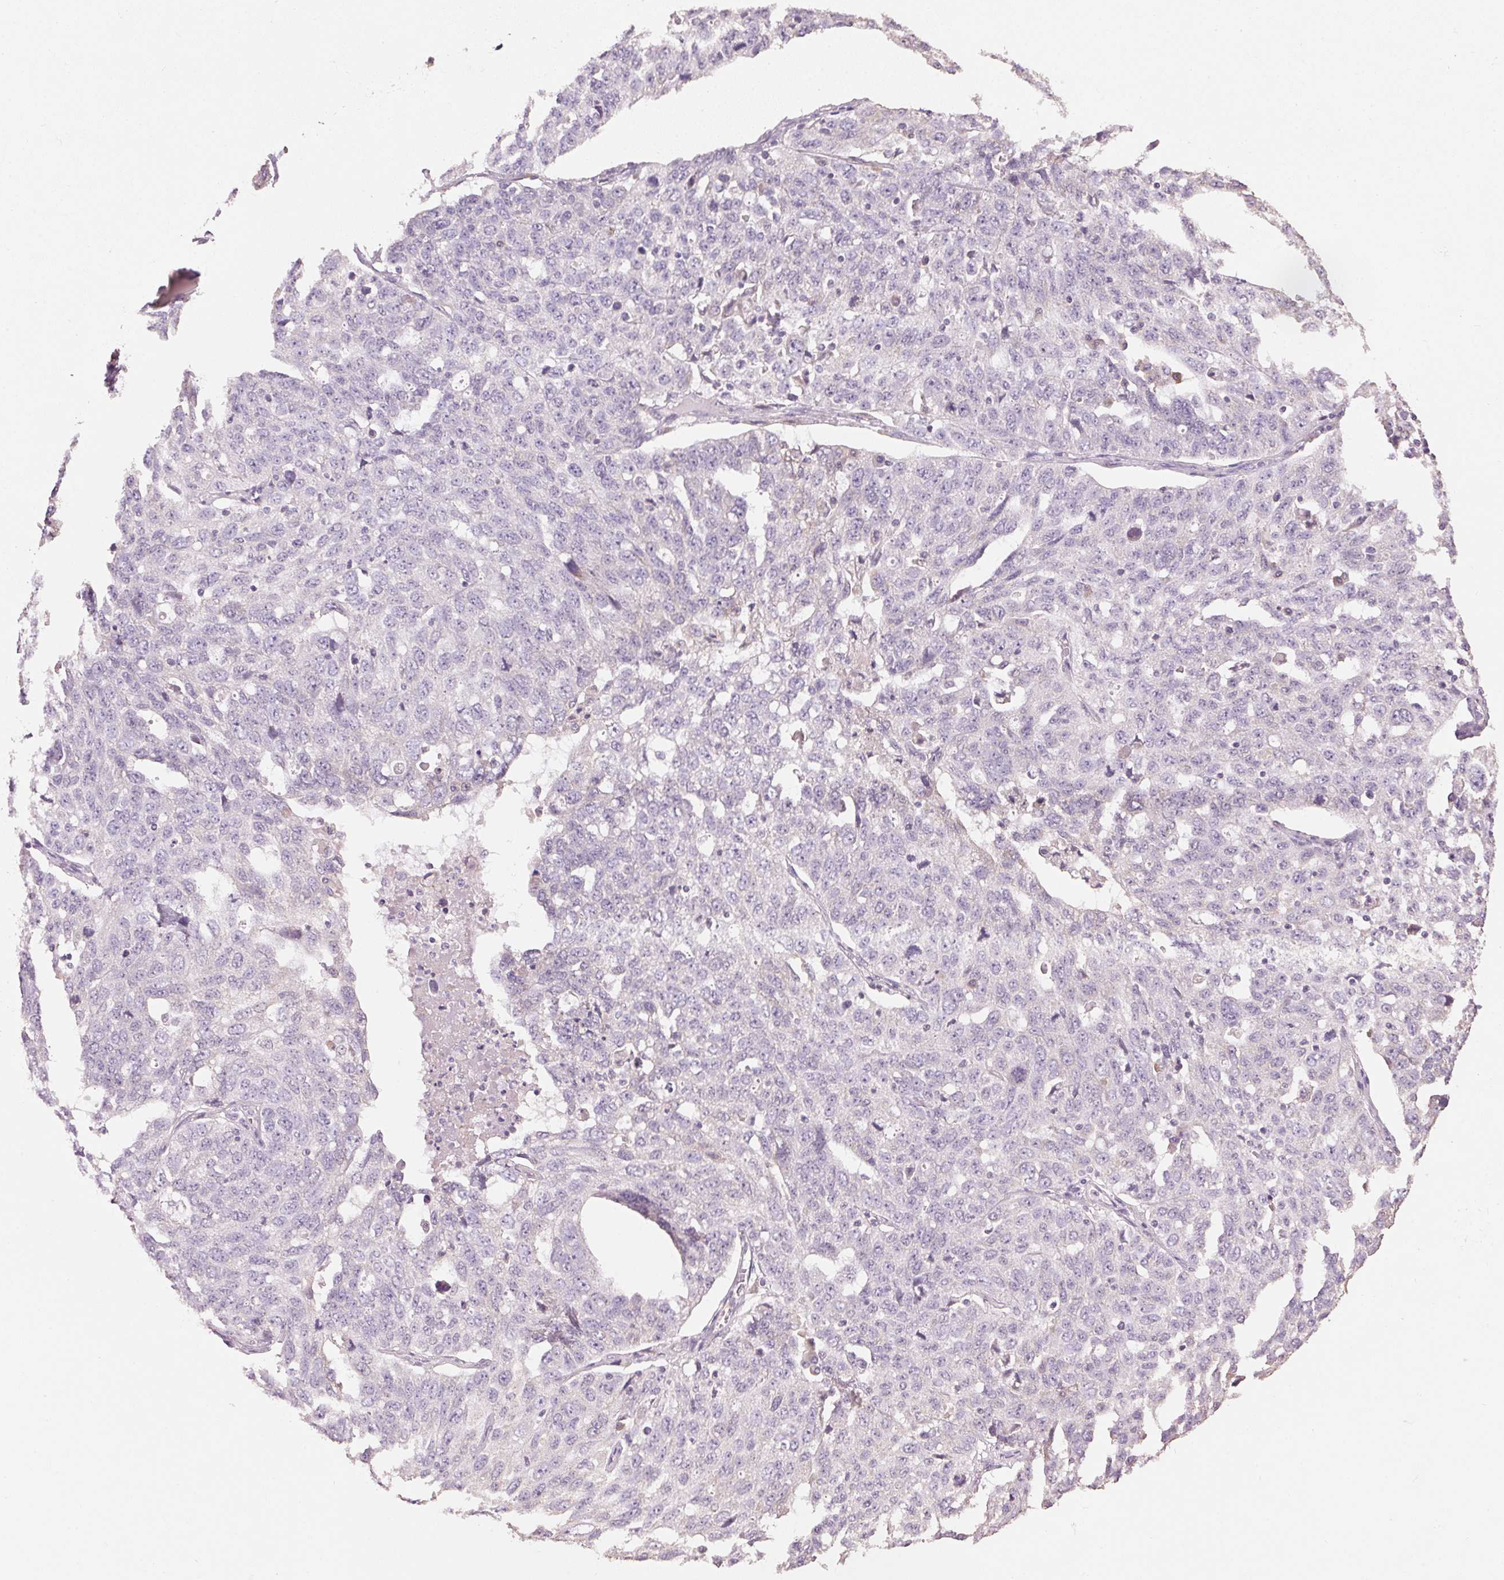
{"staining": {"intensity": "negative", "quantity": "none", "location": "none"}, "tissue": "ovarian cancer", "cell_type": "Tumor cells", "image_type": "cancer", "snomed": [{"axis": "morphology", "description": "Cystadenocarcinoma, serous, NOS"}, {"axis": "topography", "description": "Ovary"}], "caption": "Photomicrograph shows no protein staining in tumor cells of ovarian cancer (serous cystadenocarcinoma) tissue.", "gene": "LYZL6", "patient": {"sex": "female", "age": 71}}